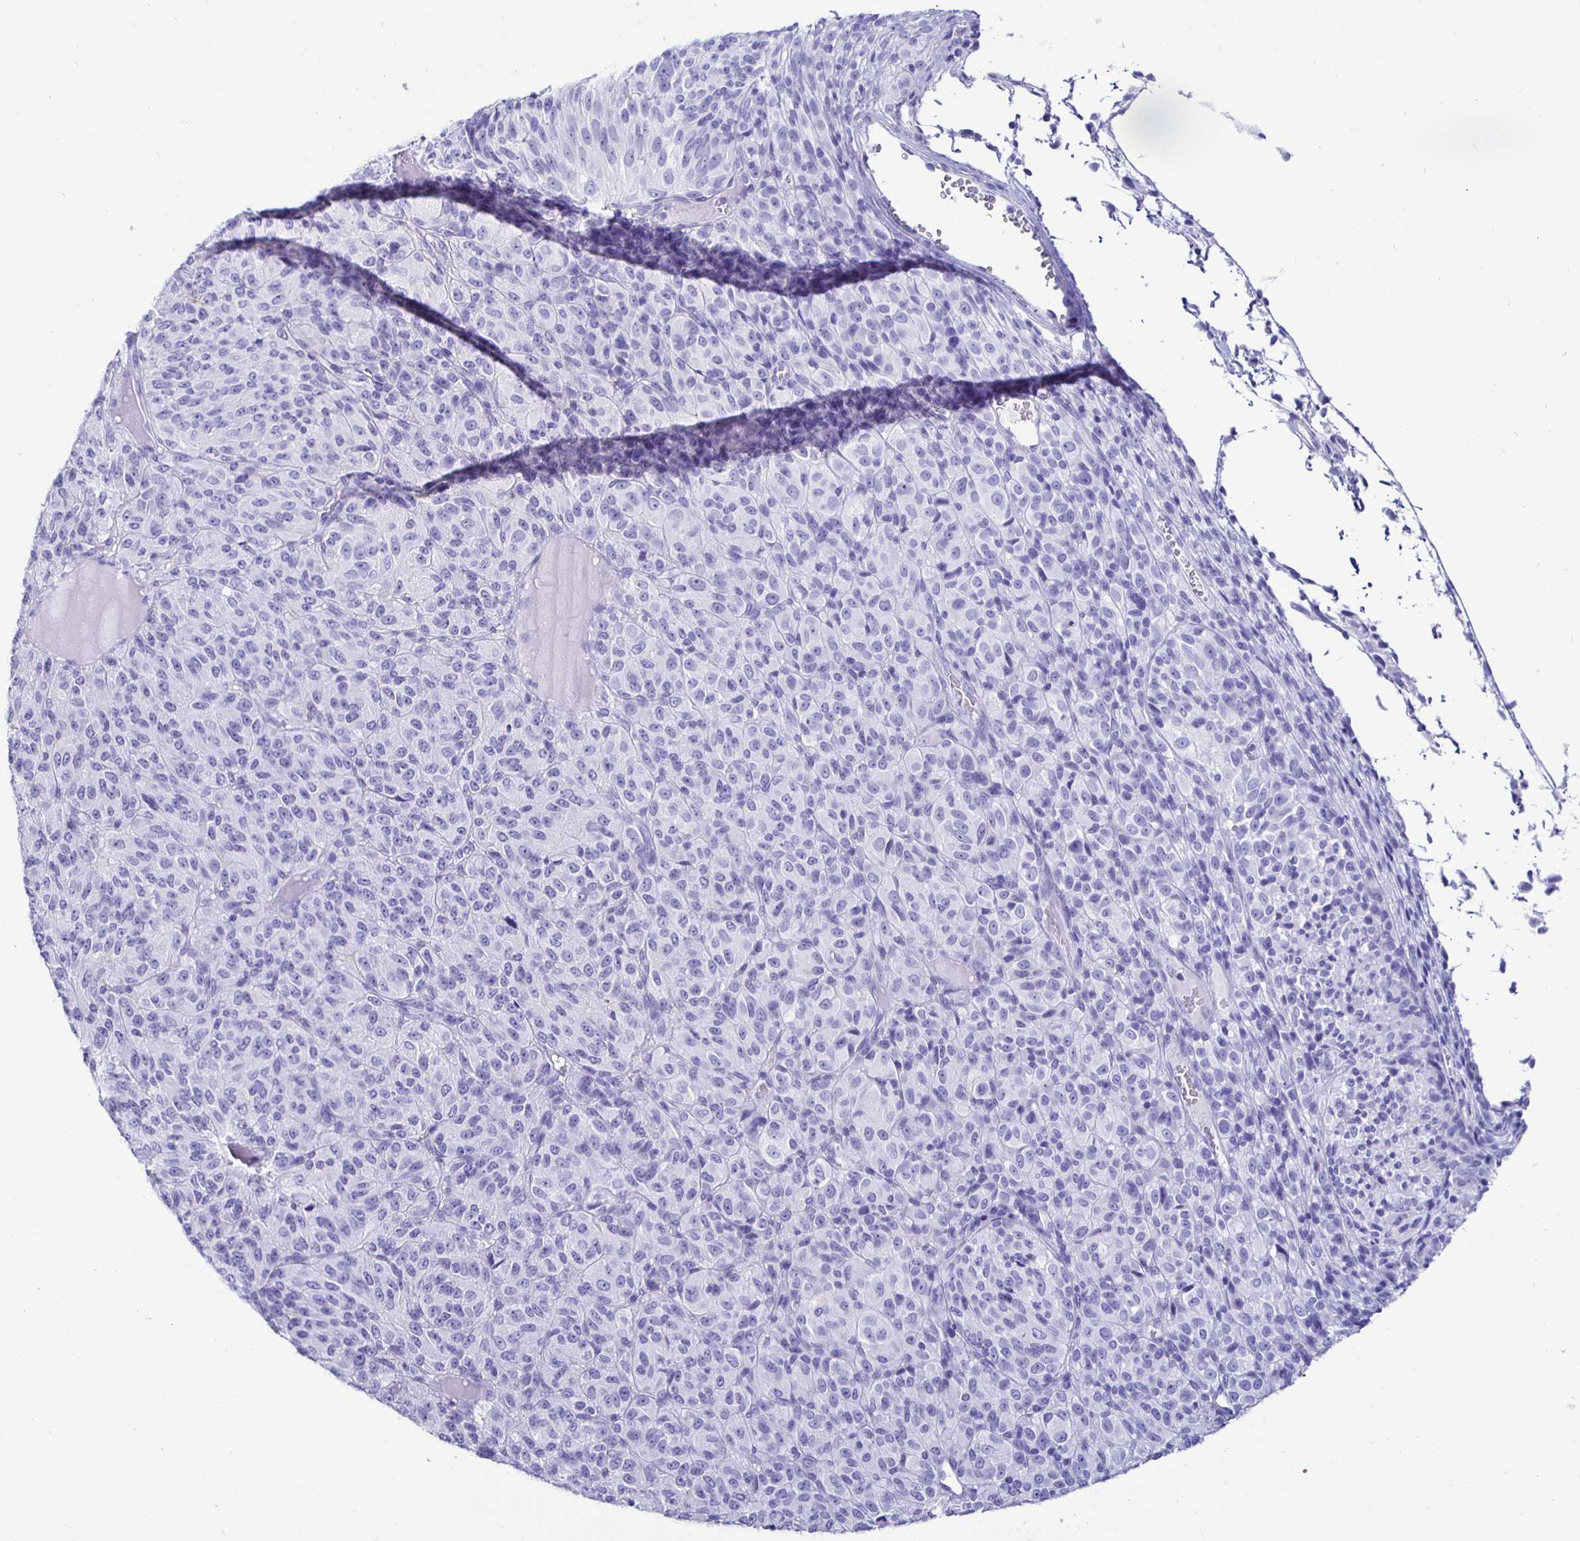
{"staining": {"intensity": "negative", "quantity": "none", "location": "none"}, "tissue": "melanoma", "cell_type": "Tumor cells", "image_type": "cancer", "snomed": [{"axis": "morphology", "description": "Malignant melanoma, Metastatic site"}, {"axis": "topography", "description": "Brain"}], "caption": "This is a image of IHC staining of melanoma, which shows no expression in tumor cells.", "gene": "UMOD", "patient": {"sex": "female", "age": 56}}